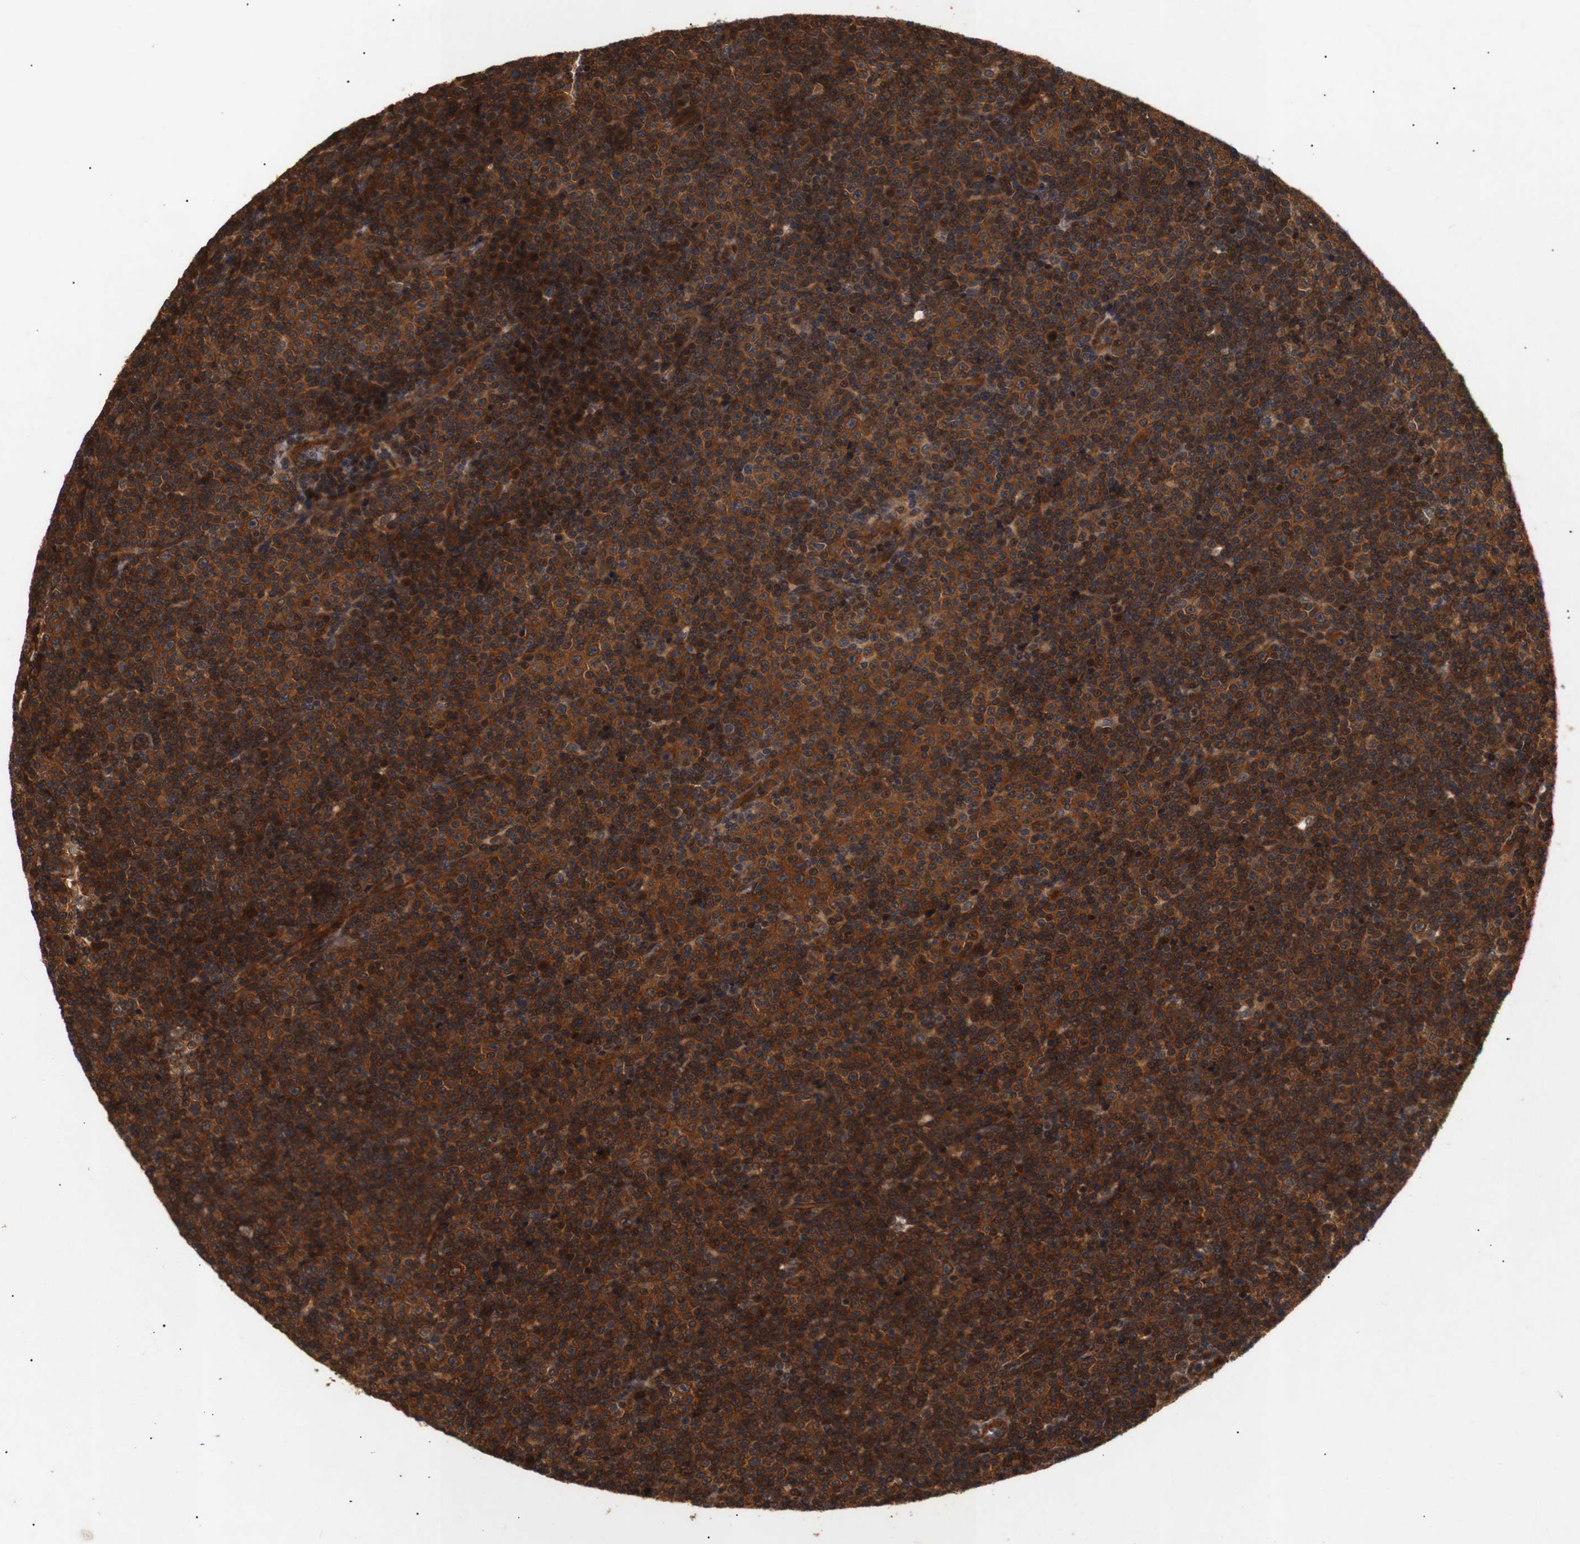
{"staining": {"intensity": "strong", "quantity": ">75%", "location": "cytoplasmic/membranous"}, "tissue": "lymphoma", "cell_type": "Tumor cells", "image_type": "cancer", "snomed": [{"axis": "morphology", "description": "Malignant lymphoma, non-Hodgkin's type, Low grade"}, {"axis": "topography", "description": "Lymph node"}], "caption": "Protein analysis of low-grade malignant lymphoma, non-Hodgkin's type tissue shows strong cytoplasmic/membranous expression in approximately >75% of tumor cells. Using DAB (3,3'-diaminobenzidine) (brown) and hematoxylin (blue) stains, captured at high magnification using brightfield microscopy.", "gene": "PAWR", "patient": {"sex": "female", "age": 67}}